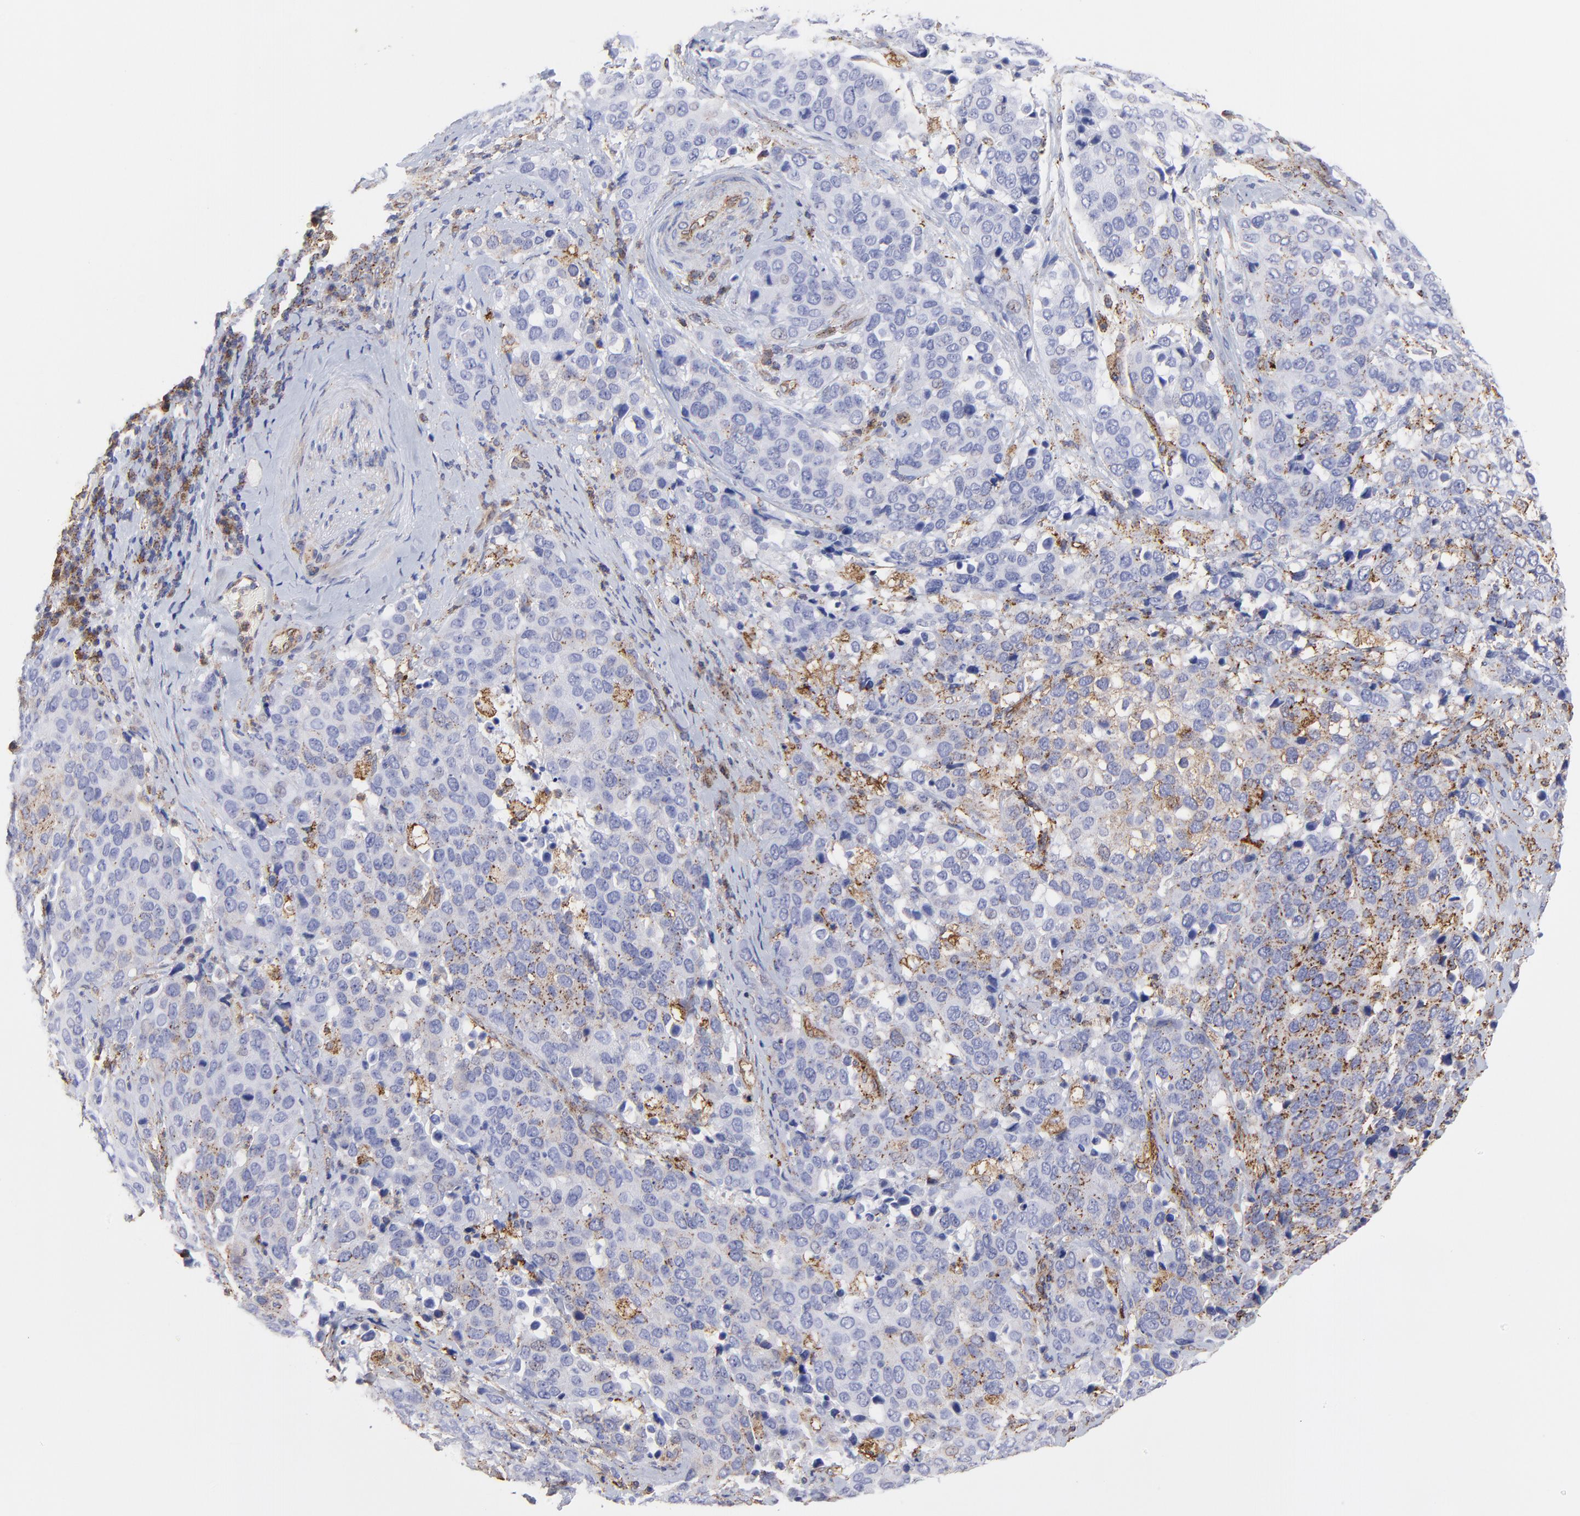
{"staining": {"intensity": "moderate", "quantity": "<25%", "location": "cytoplasmic/membranous"}, "tissue": "cervical cancer", "cell_type": "Tumor cells", "image_type": "cancer", "snomed": [{"axis": "morphology", "description": "Squamous cell carcinoma, NOS"}, {"axis": "topography", "description": "Cervix"}], "caption": "Tumor cells demonstrate moderate cytoplasmic/membranous positivity in about <25% of cells in cervical squamous cell carcinoma.", "gene": "COX8C", "patient": {"sex": "female", "age": 54}}